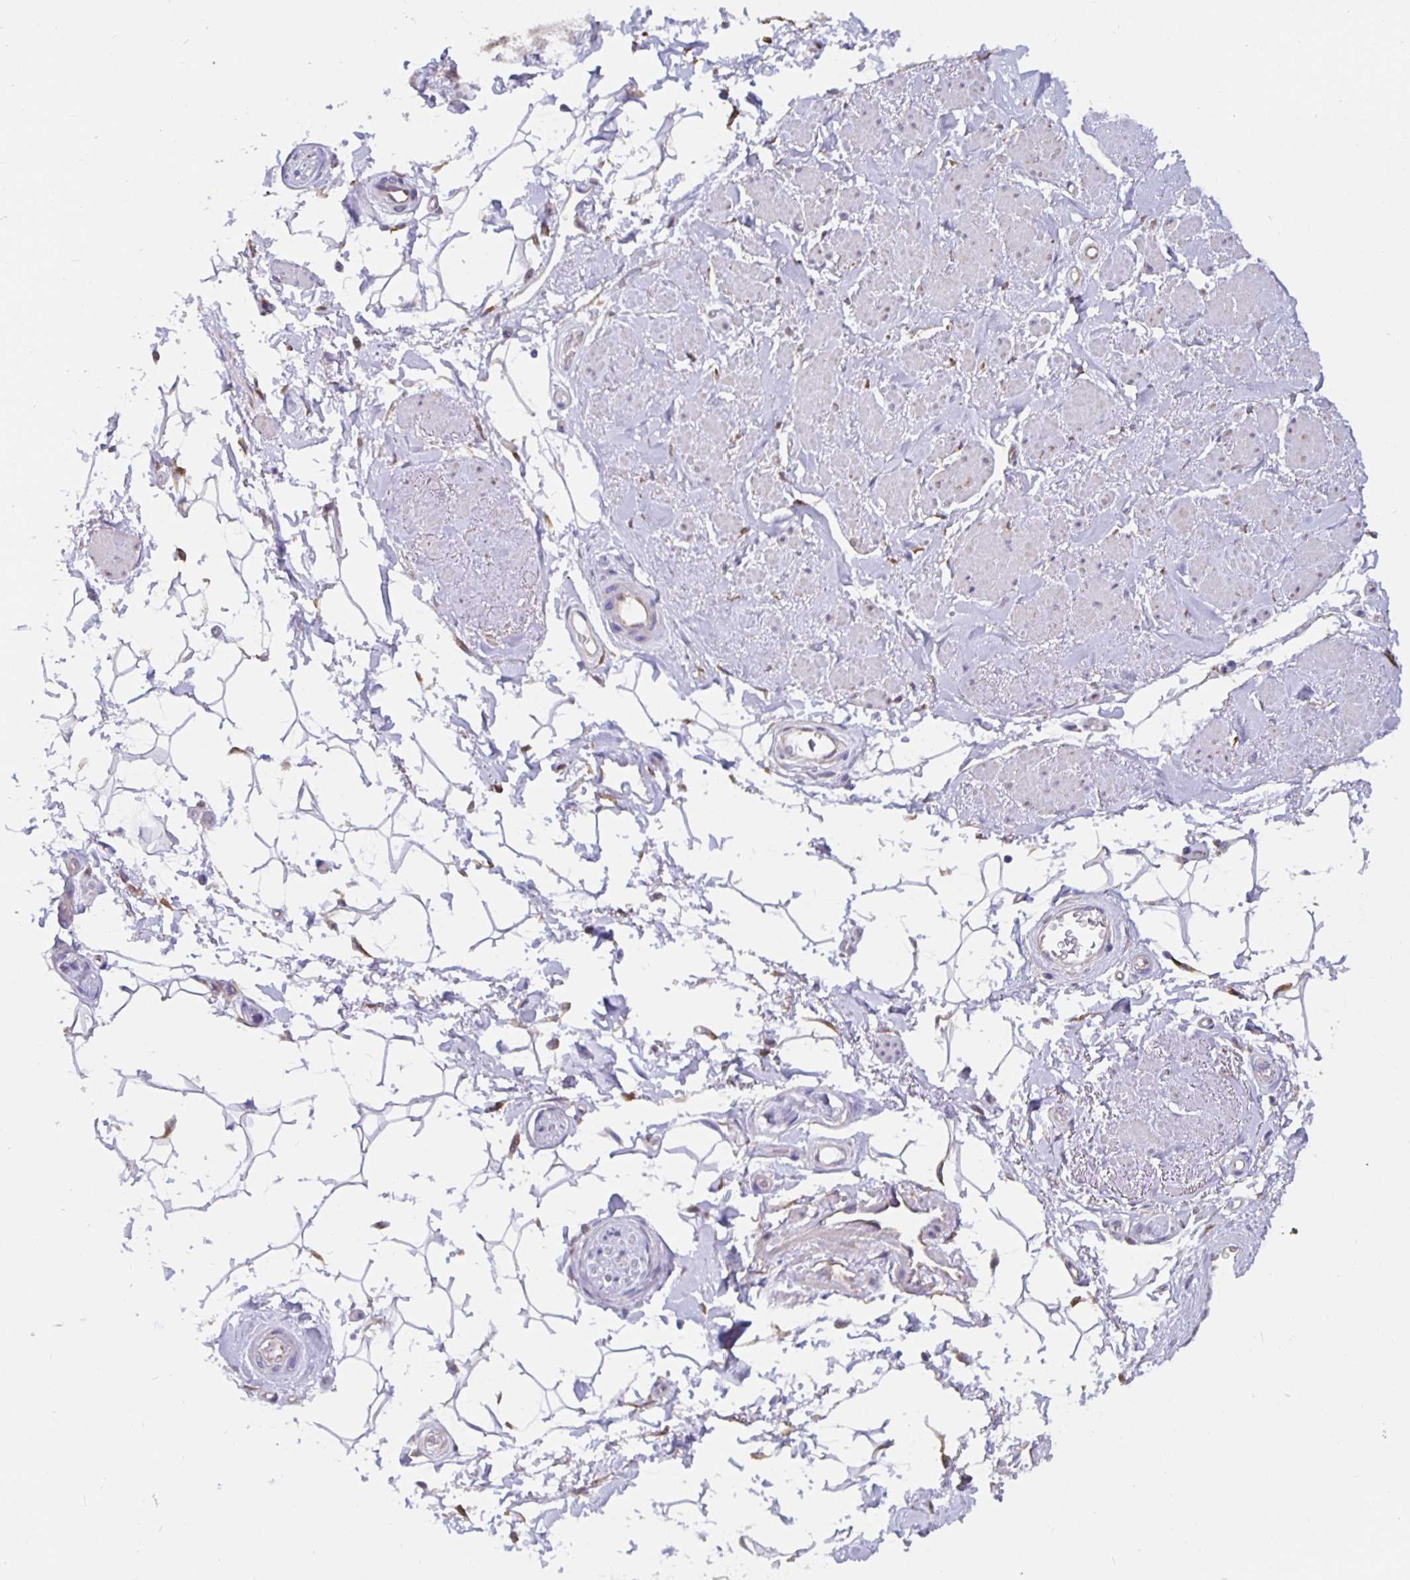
{"staining": {"intensity": "negative", "quantity": "none", "location": "none"}, "tissue": "adipose tissue", "cell_type": "Adipocytes", "image_type": "normal", "snomed": [{"axis": "morphology", "description": "Normal tissue, NOS"}, {"axis": "topography", "description": "Anal"}, {"axis": "topography", "description": "Peripheral nerve tissue"}], "caption": "Adipose tissue was stained to show a protein in brown. There is no significant positivity in adipocytes. (Brightfield microscopy of DAB IHC at high magnification).", "gene": "DNAI2", "patient": {"sex": "male", "age": 51}}